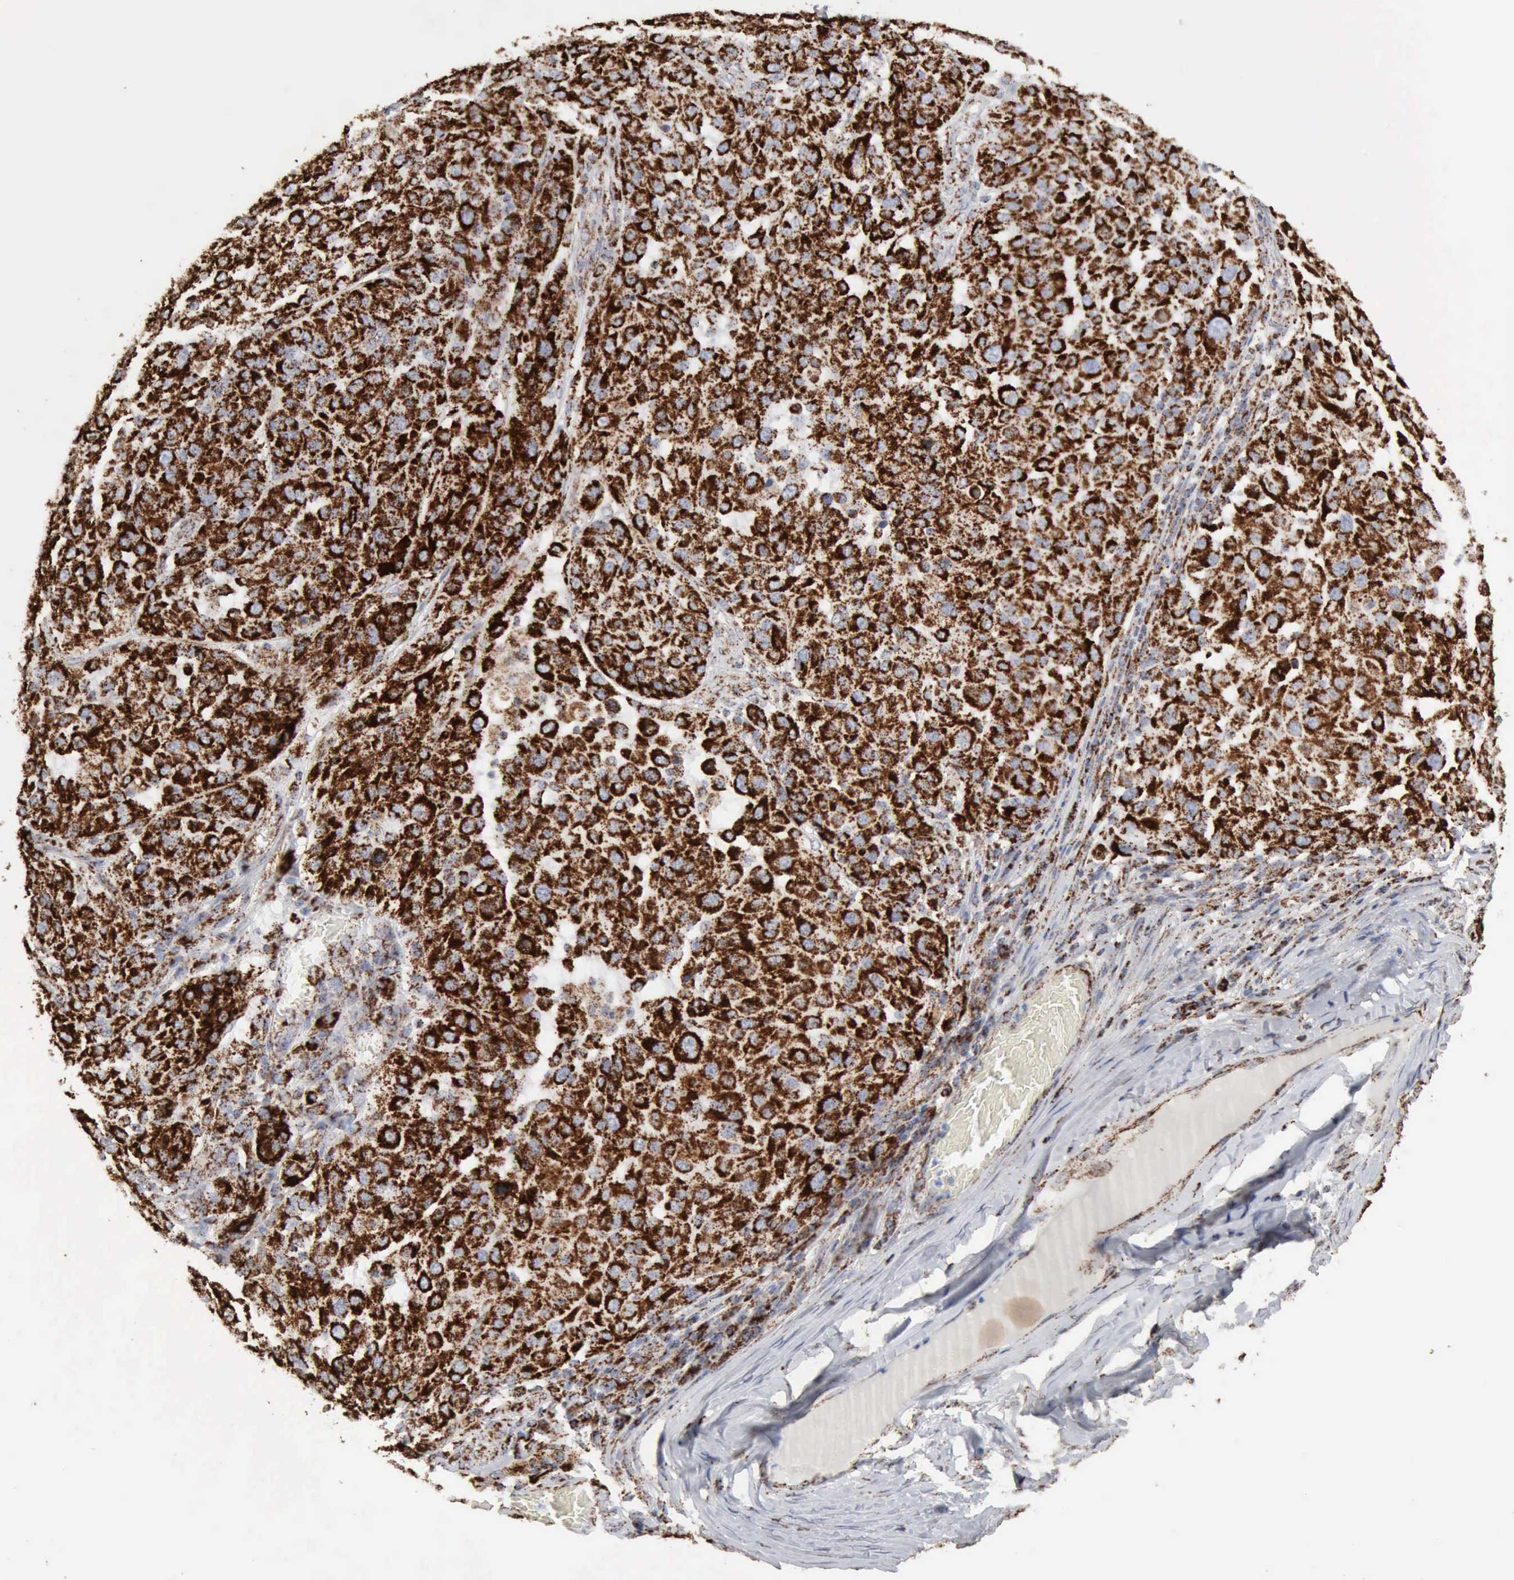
{"staining": {"intensity": "strong", "quantity": ">75%", "location": "cytoplasmic/membranous"}, "tissue": "melanoma", "cell_type": "Tumor cells", "image_type": "cancer", "snomed": [{"axis": "morphology", "description": "Malignant melanoma, NOS"}, {"axis": "topography", "description": "Skin"}], "caption": "This is a micrograph of immunohistochemistry staining of malignant melanoma, which shows strong expression in the cytoplasmic/membranous of tumor cells.", "gene": "ACO2", "patient": {"sex": "female", "age": 77}}